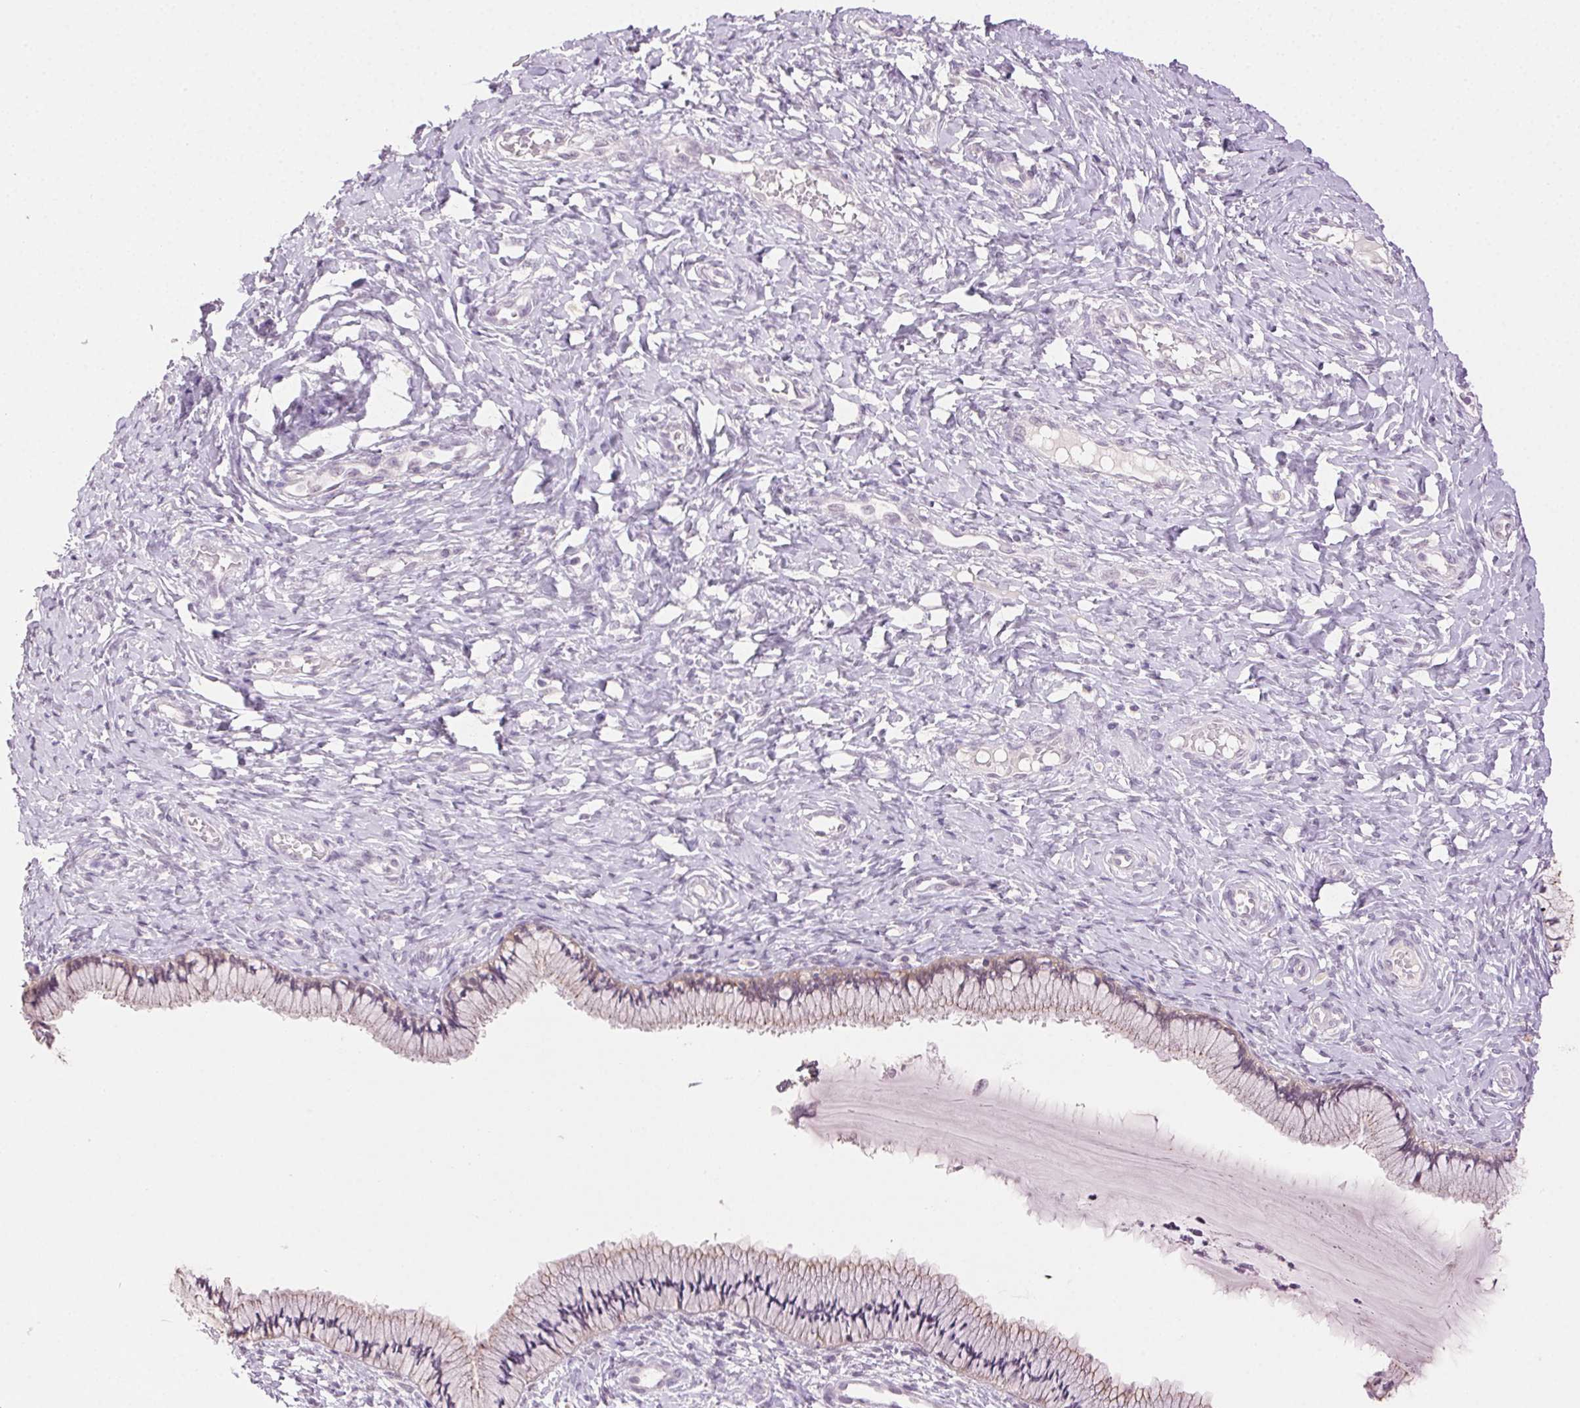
{"staining": {"intensity": "weak", "quantity": "<25%", "location": "cytoplasmic/membranous"}, "tissue": "cervix", "cell_type": "Glandular cells", "image_type": "normal", "snomed": [{"axis": "morphology", "description": "Normal tissue, NOS"}, {"axis": "topography", "description": "Cervix"}], "caption": "Human cervix stained for a protein using immunohistochemistry shows no expression in glandular cells.", "gene": "CLDN10", "patient": {"sex": "female", "age": 37}}